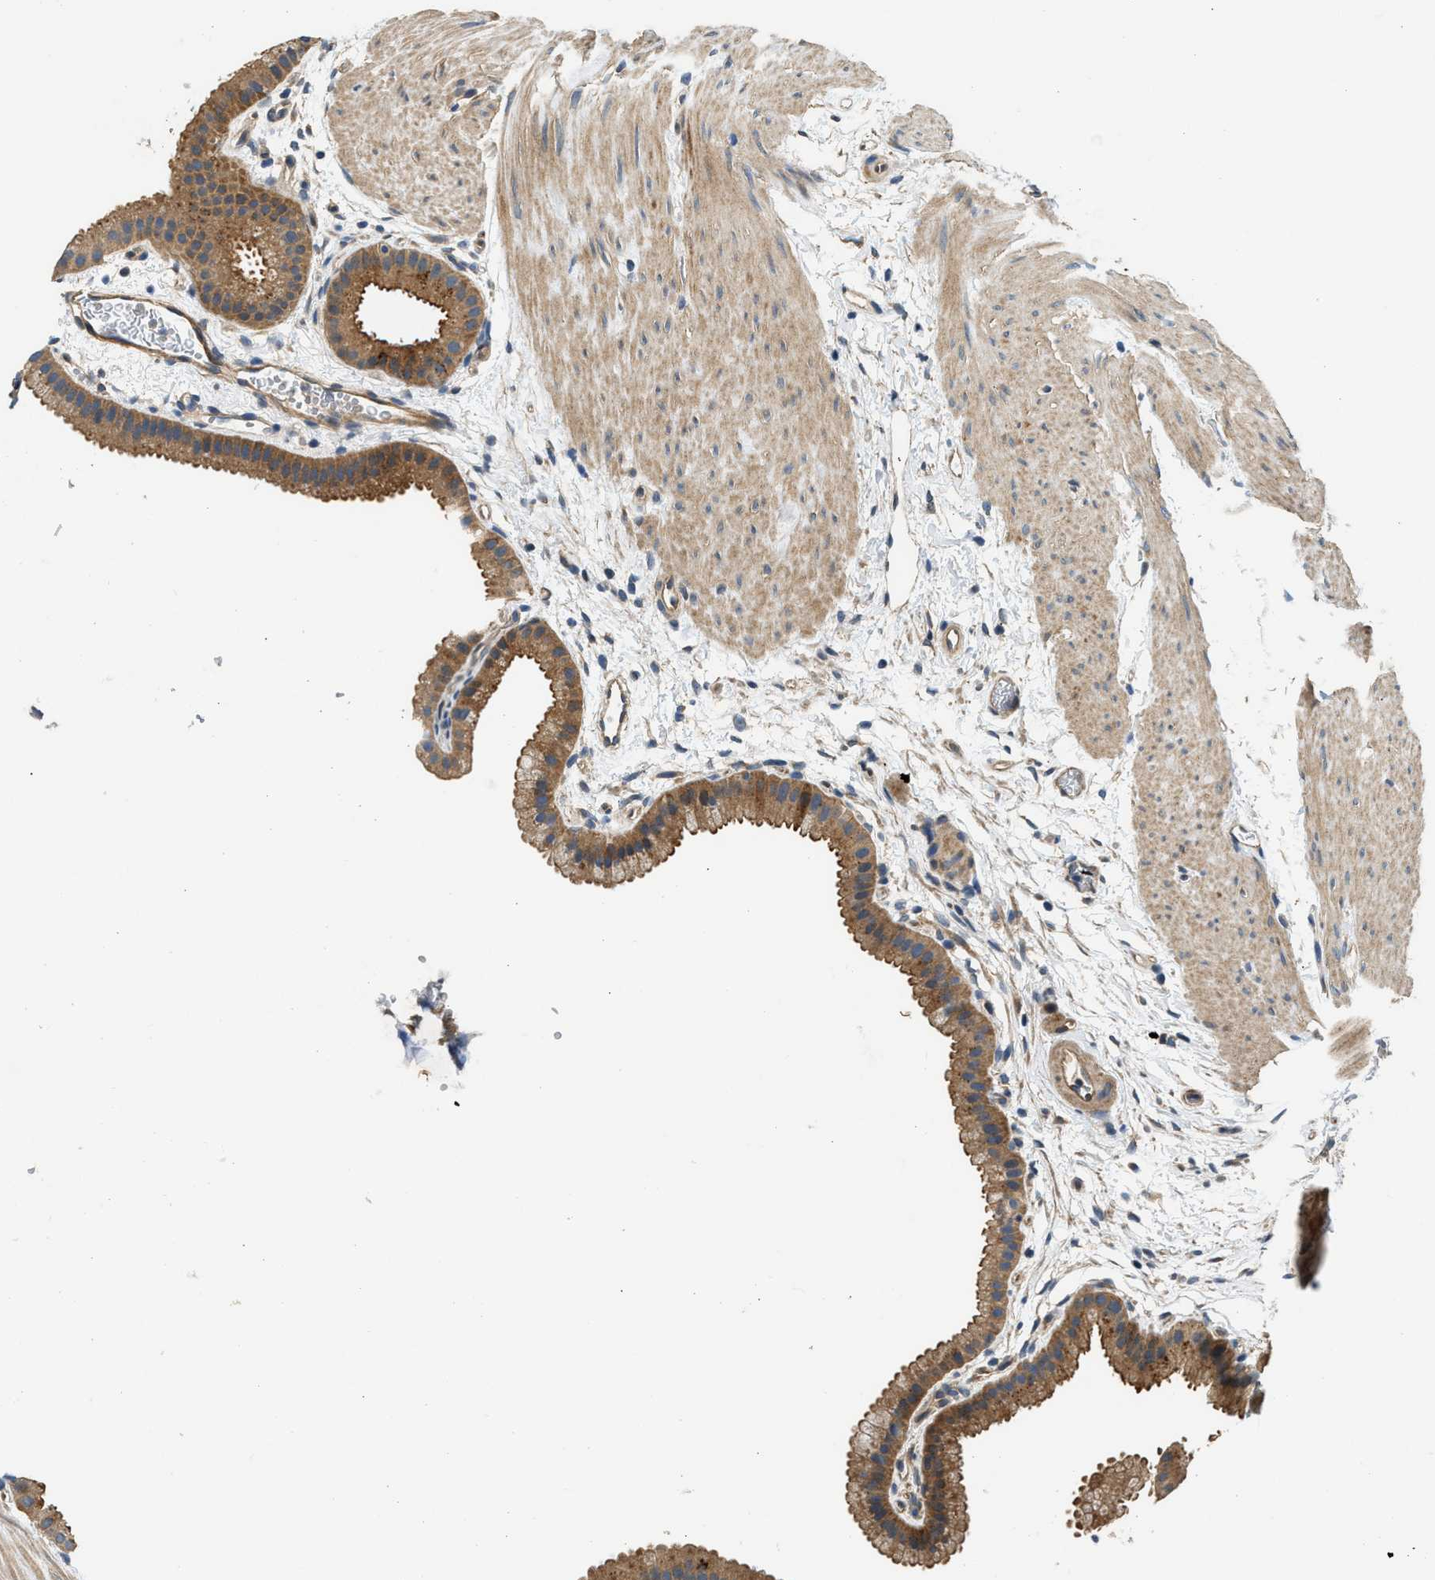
{"staining": {"intensity": "moderate", "quantity": ">75%", "location": "cytoplasmic/membranous"}, "tissue": "gallbladder", "cell_type": "Glandular cells", "image_type": "normal", "snomed": [{"axis": "morphology", "description": "Normal tissue, NOS"}, {"axis": "topography", "description": "Gallbladder"}], "caption": "Protein expression analysis of unremarkable gallbladder demonstrates moderate cytoplasmic/membranous expression in about >75% of glandular cells. The staining is performed using DAB brown chromogen to label protein expression. The nuclei are counter-stained blue using hematoxylin.", "gene": "IL3RA", "patient": {"sex": "female", "age": 64}}